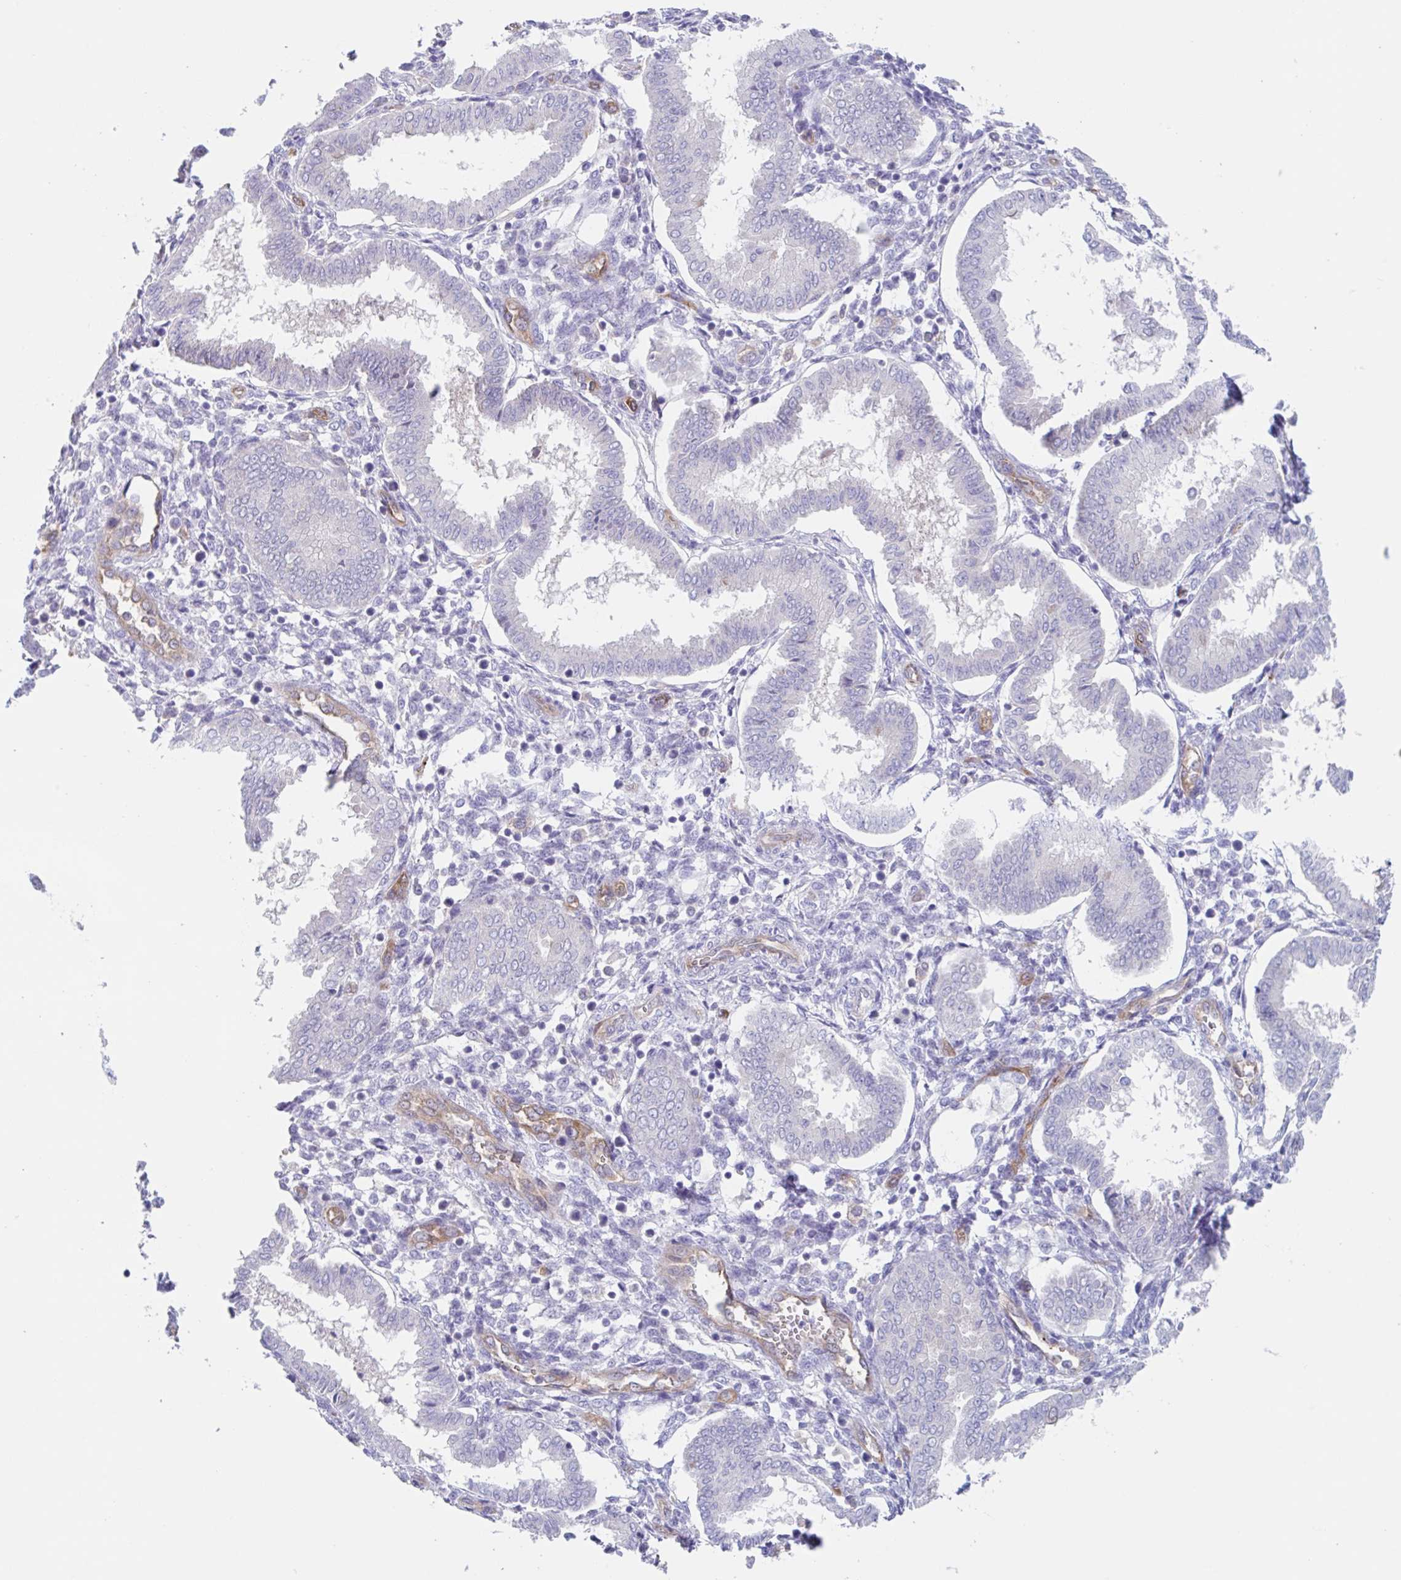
{"staining": {"intensity": "negative", "quantity": "none", "location": "none"}, "tissue": "endometrium", "cell_type": "Cells in endometrial stroma", "image_type": "normal", "snomed": [{"axis": "morphology", "description": "Normal tissue, NOS"}, {"axis": "topography", "description": "Endometrium"}], "caption": "Protein analysis of benign endometrium reveals no significant expression in cells in endometrial stroma.", "gene": "EHD4", "patient": {"sex": "female", "age": 24}}